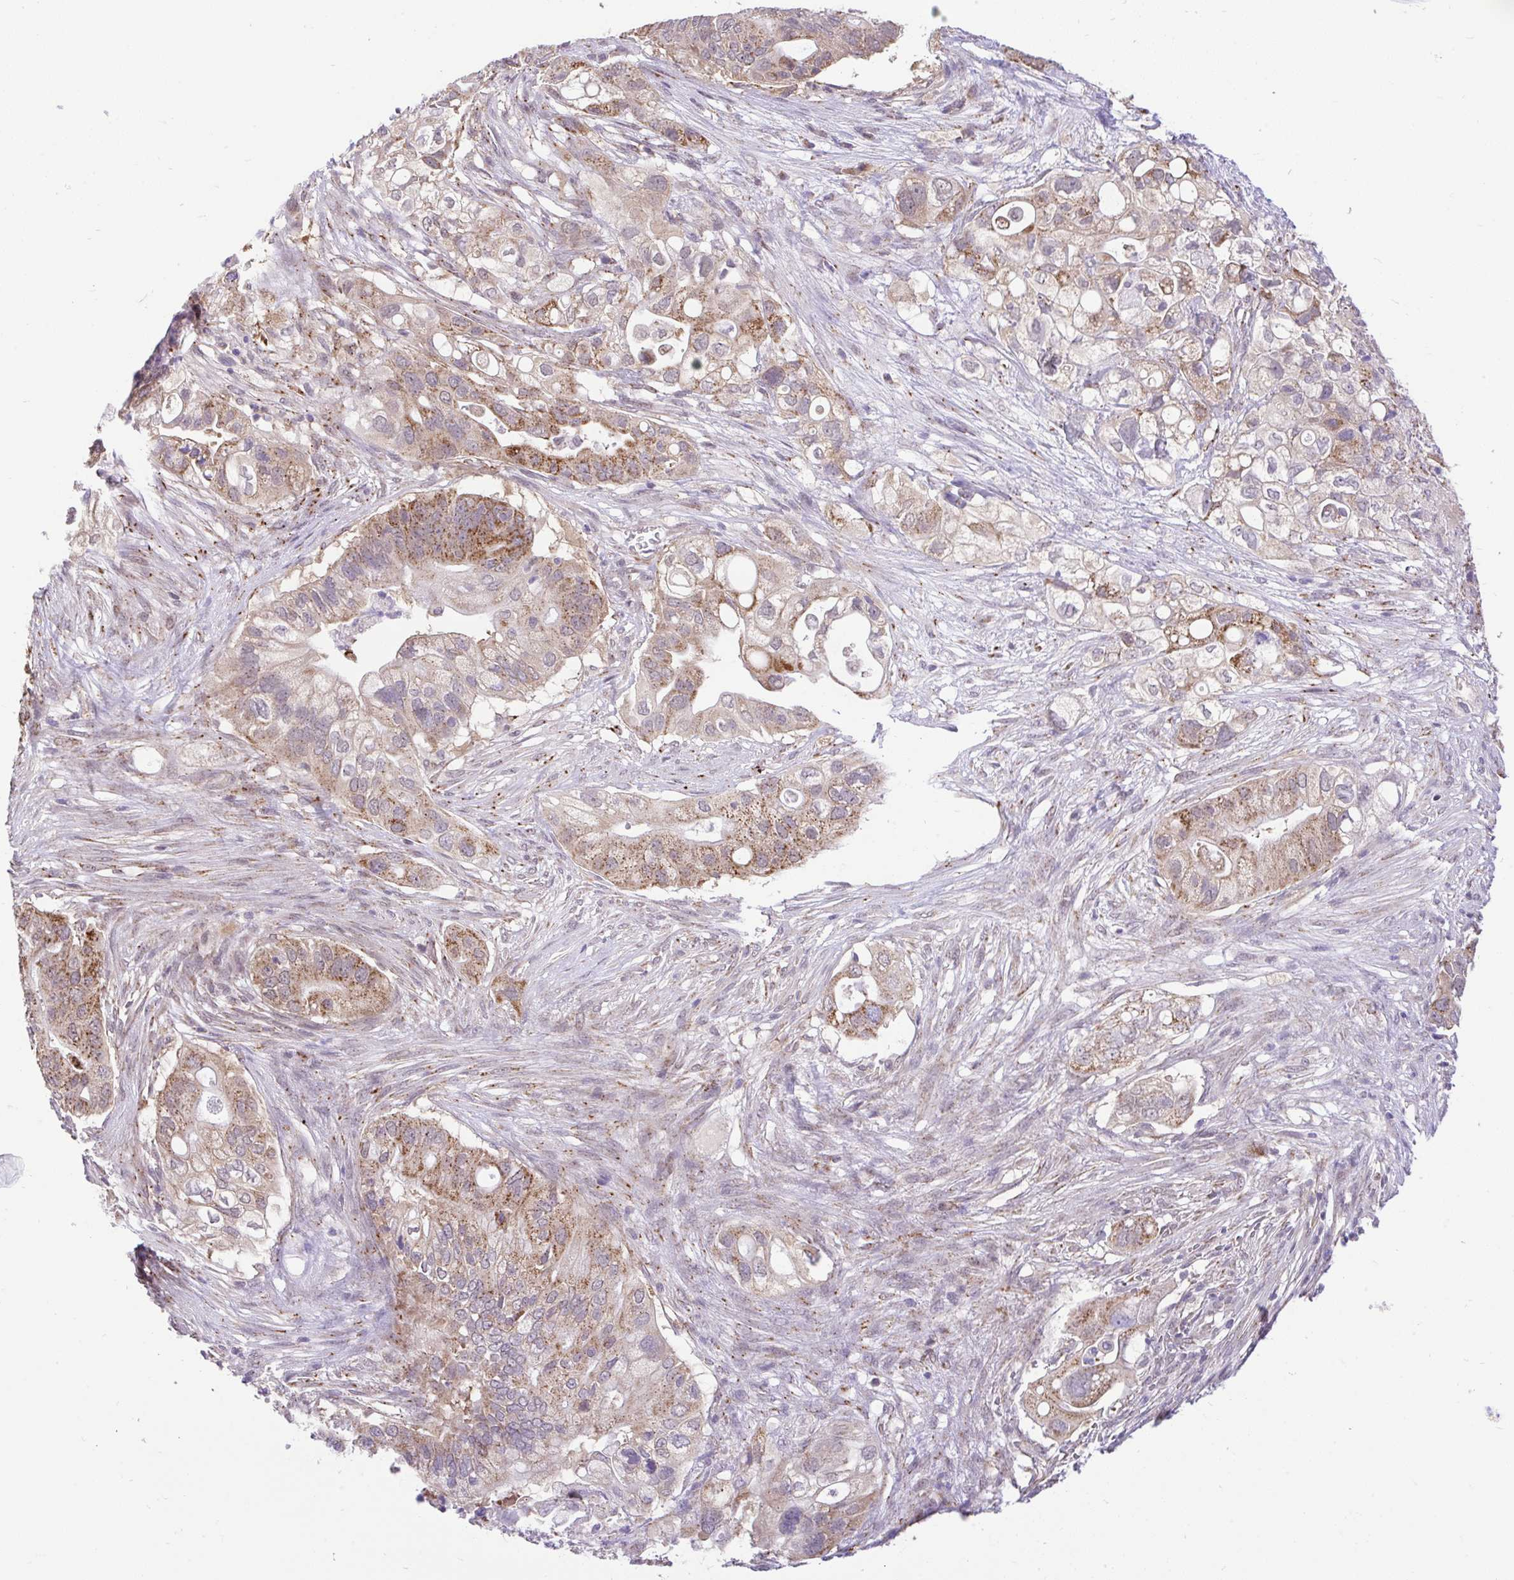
{"staining": {"intensity": "strong", "quantity": "<25%", "location": "cytoplasmic/membranous"}, "tissue": "pancreatic cancer", "cell_type": "Tumor cells", "image_type": "cancer", "snomed": [{"axis": "morphology", "description": "Adenocarcinoma, NOS"}, {"axis": "topography", "description": "Pancreas"}], "caption": "The image exhibits a brown stain indicating the presence of a protein in the cytoplasmic/membranous of tumor cells in pancreatic cancer (adenocarcinoma).", "gene": "PYCR2", "patient": {"sex": "female", "age": 72}}